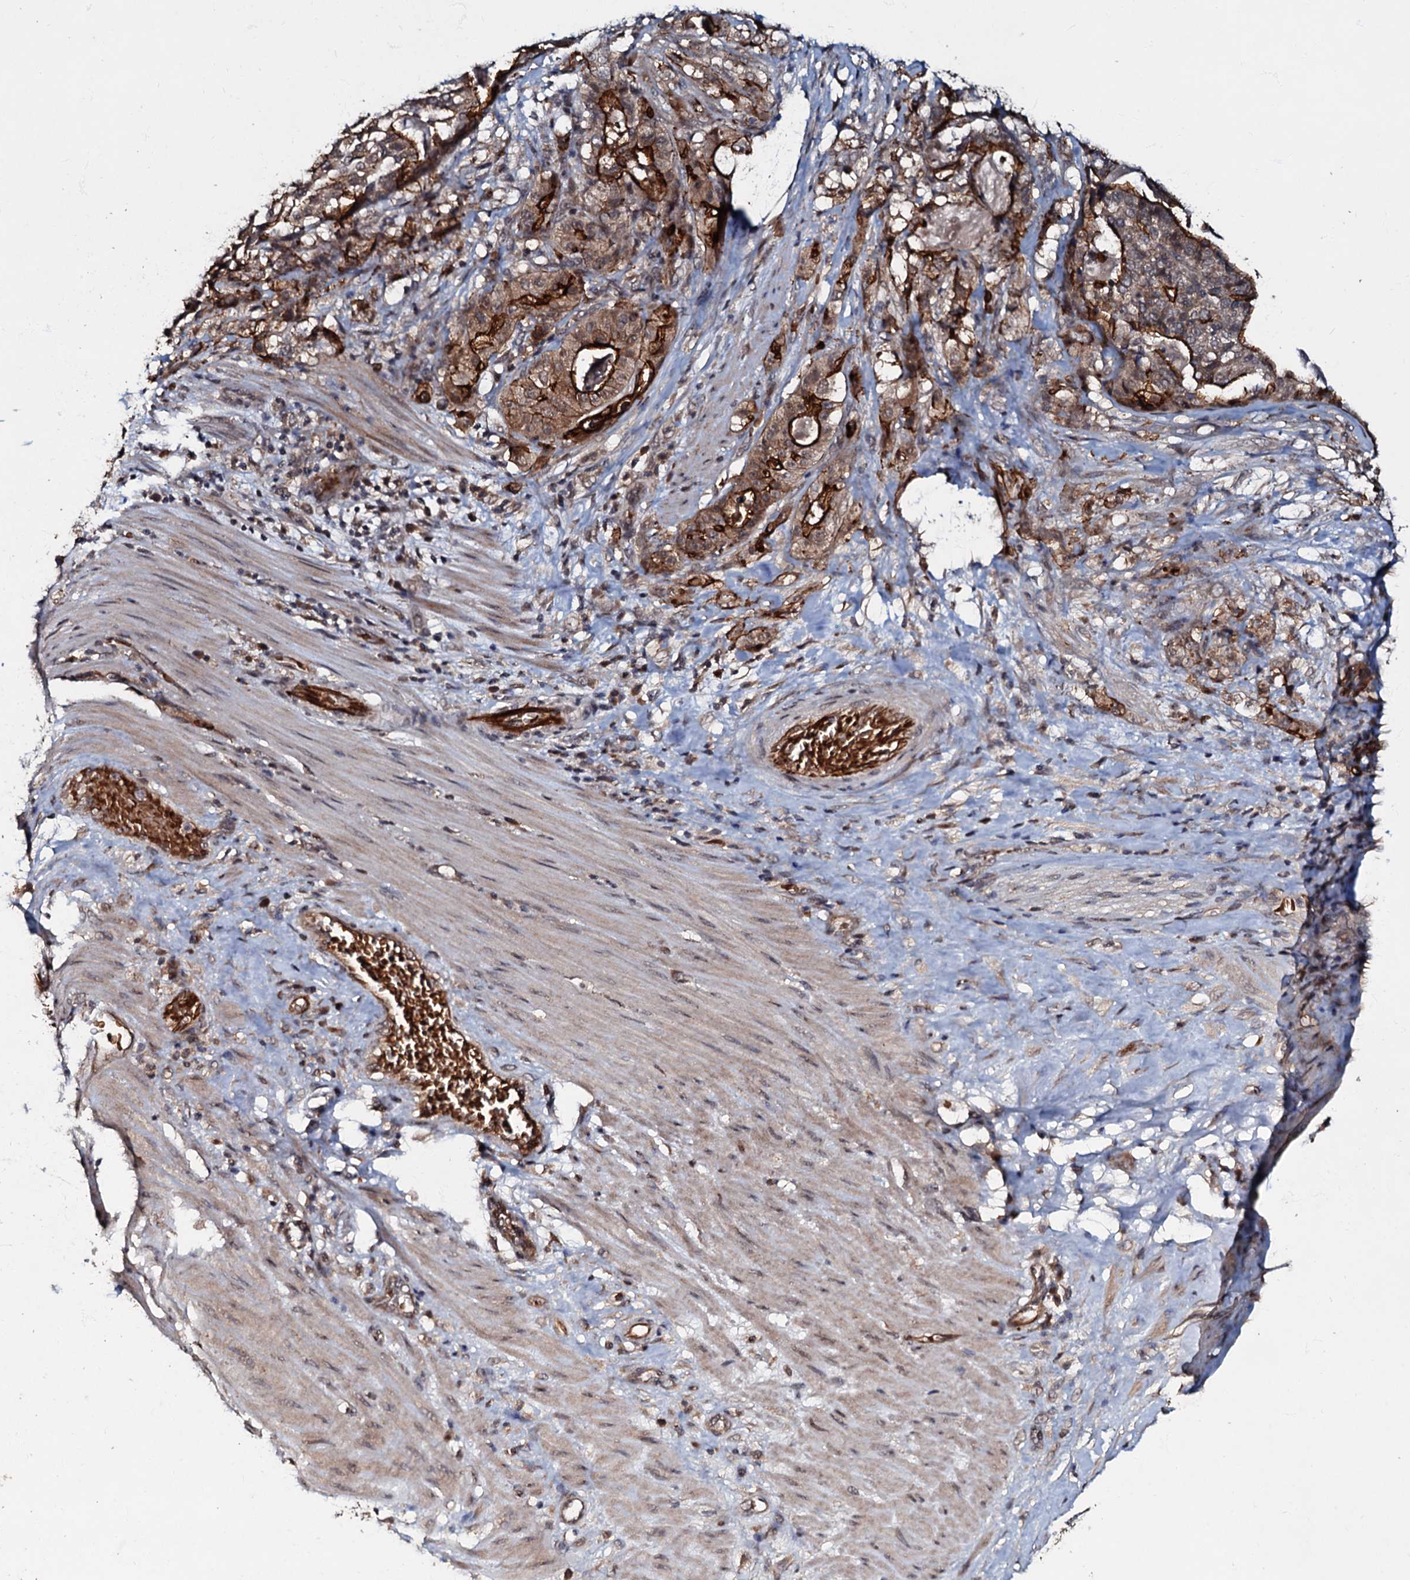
{"staining": {"intensity": "strong", "quantity": ">75%", "location": "cytoplasmic/membranous"}, "tissue": "stomach cancer", "cell_type": "Tumor cells", "image_type": "cancer", "snomed": [{"axis": "morphology", "description": "Adenocarcinoma, NOS"}, {"axis": "topography", "description": "Stomach"}], "caption": "The photomicrograph exhibits immunohistochemical staining of stomach cancer. There is strong cytoplasmic/membranous staining is seen in about >75% of tumor cells.", "gene": "MANSC4", "patient": {"sex": "male", "age": 48}}